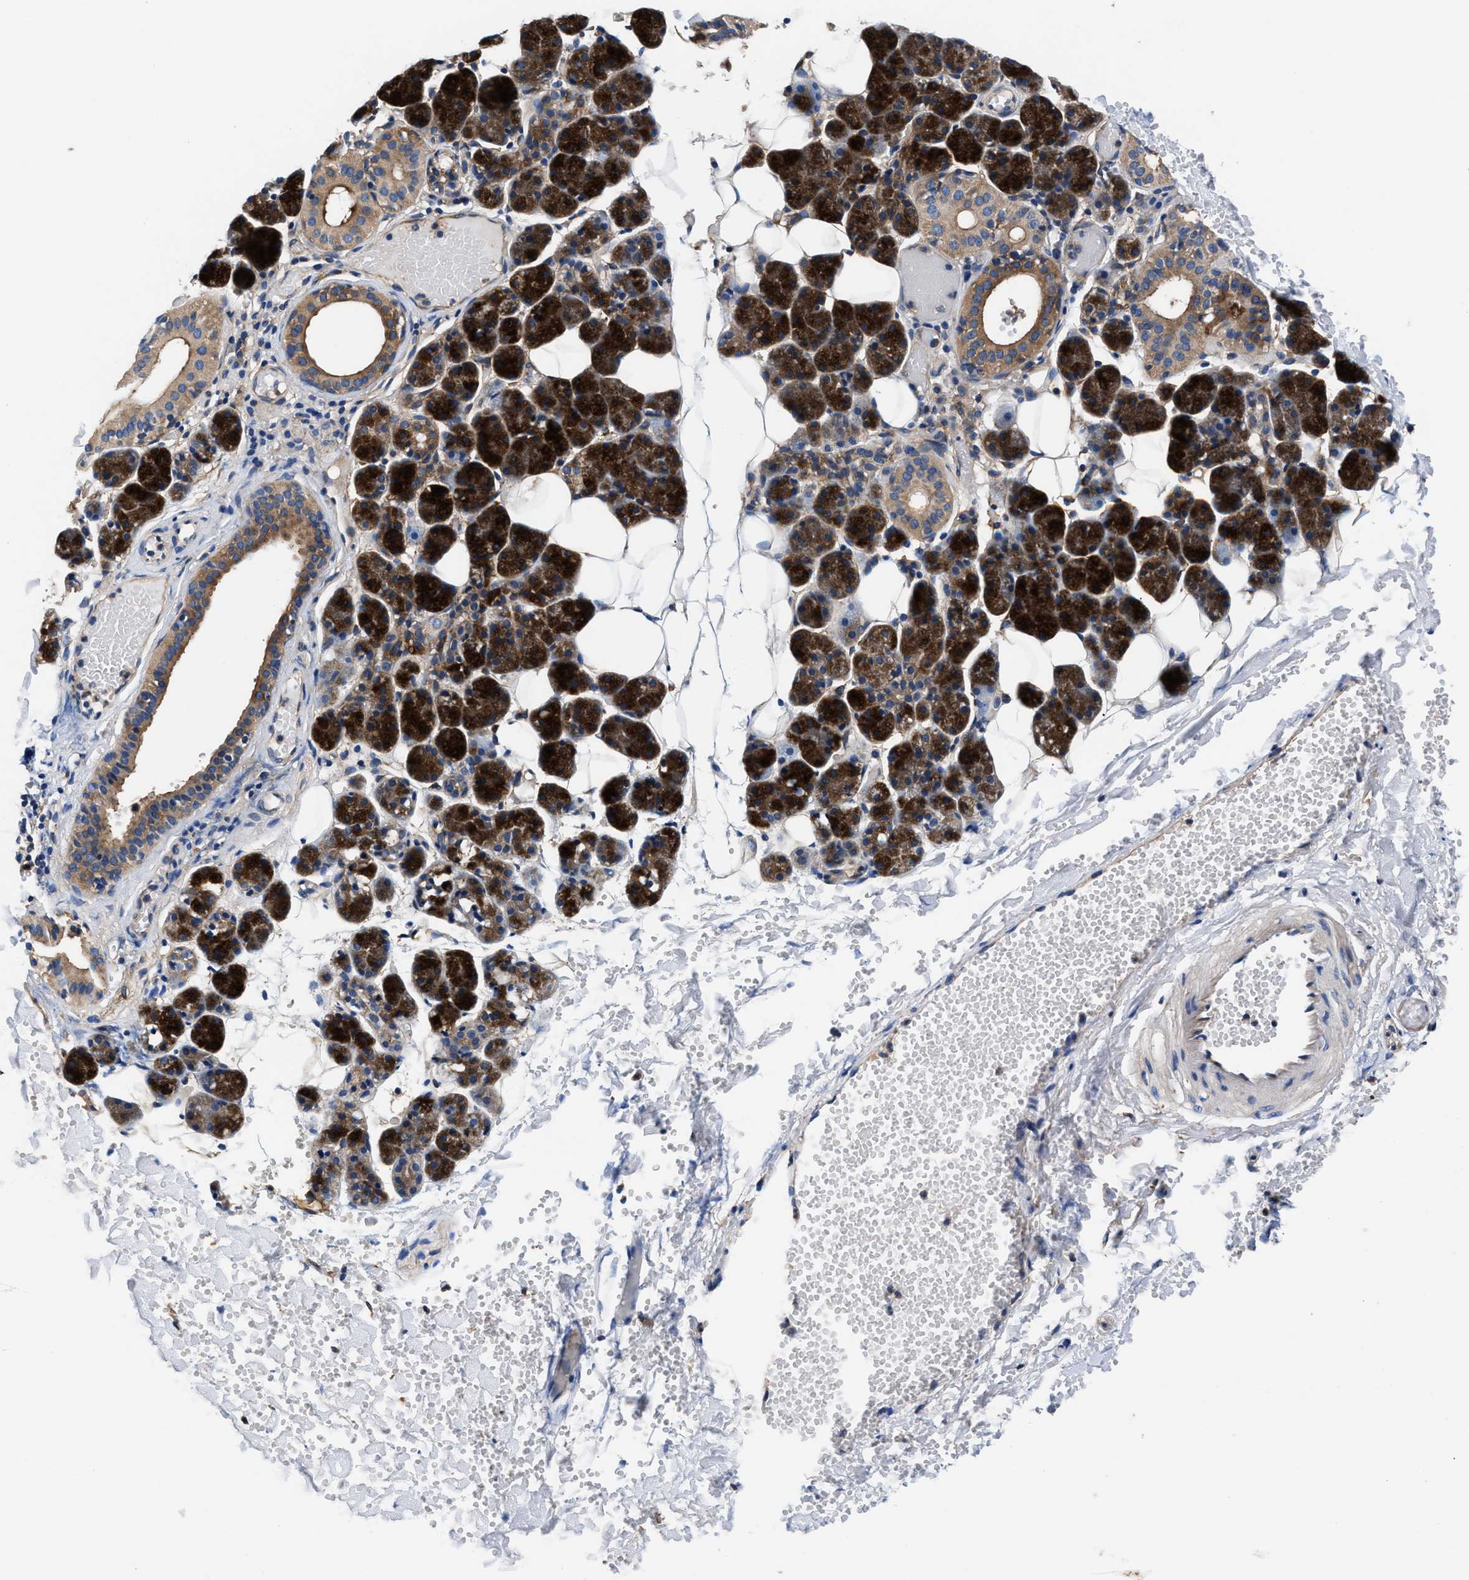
{"staining": {"intensity": "strong", "quantity": "25%-75%", "location": "cytoplasmic/membranous"}, "tissue": "salivary gland", "cell_type": "Glandular cells", "image_type": "normal", "snomed": [{"axis": "morphology", "description": "Normal tissue, NOS"}, {"axis": "topography", "description": "Salivary gland"}], "caption": "Protein expression analysis of unremarkable salivary gland reveals strong cytoplasmic/membranous positivity in about 25%-75% of glandular cells.", "gene": "SH3GL1", "patient": {"sex": "female", "age": 33}}